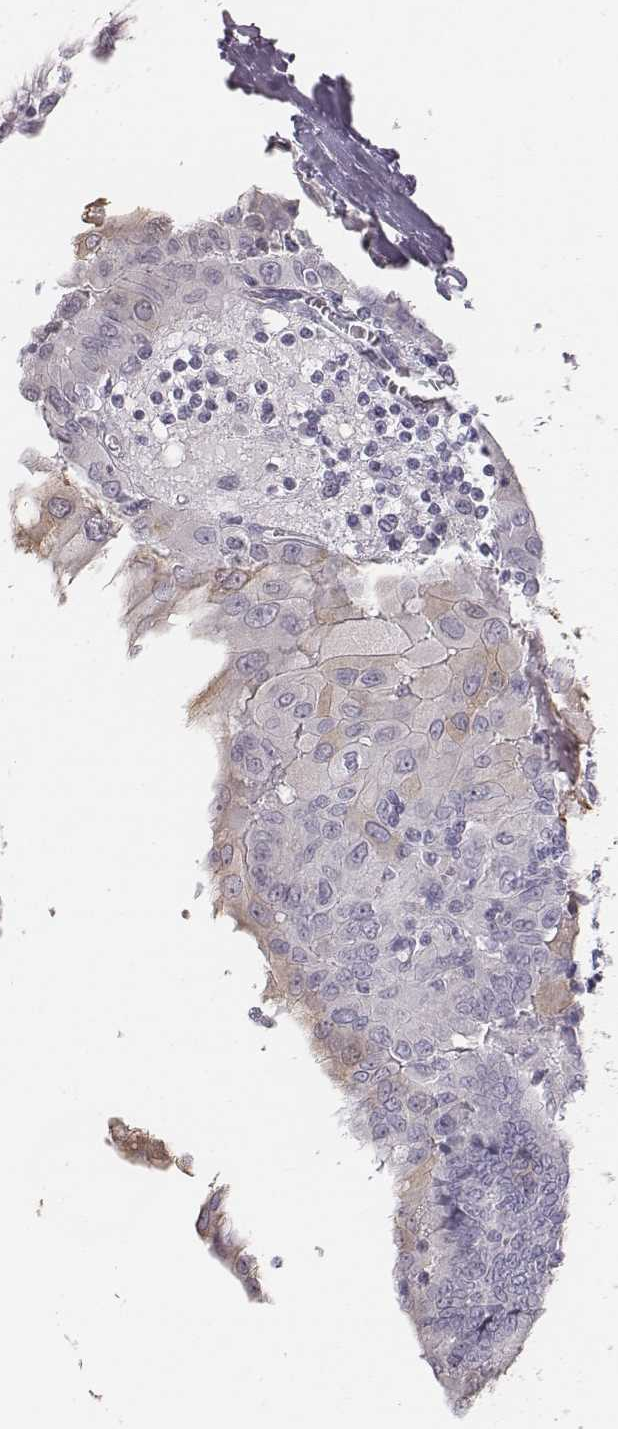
{"staining": {"intensity": "weak", "quantity": ">75%", "location": "cytoplasmic/membranous"}, "tissue": "thyroid cancer", "cell_type": "Tumor cells", "image_type": "cancer", "snomed": [{"axis": "morphology", "description": "Papillary adenocarcinoma, NOS"}, {"axis": "topography", "description": "Thyroid gland"}], "caption": "Thyroid cancer (papillary adenocarcinoma) was stained to show a protein in brown. There is low levels of weak cytoplasmic/membranous expression in approximately >75% of tumor cells.", "gene": "C6orf58", "patient": {"sex": "female", "age": 37}}